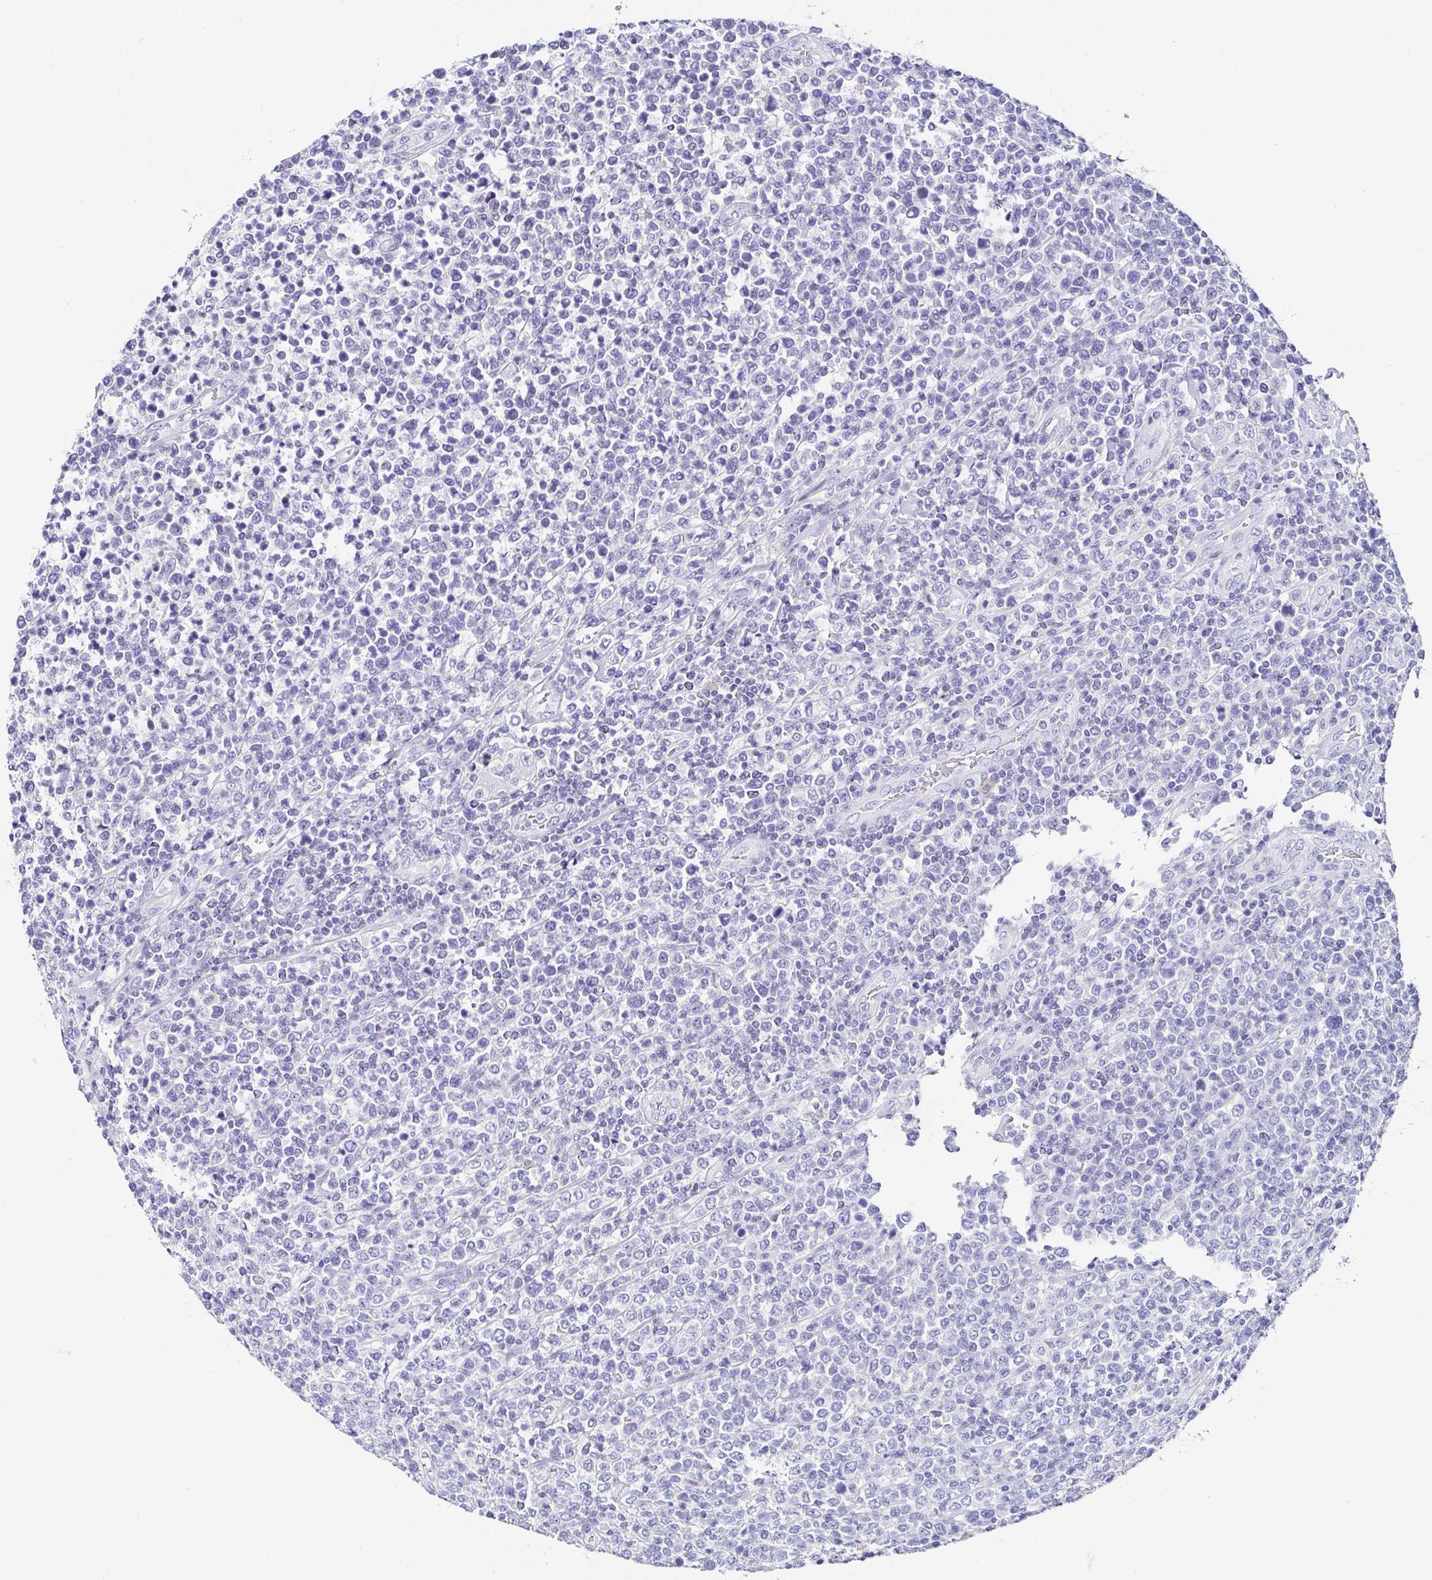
{"staining": {"intensity": "negative", "quantity": "none", "location": "none"}, "tissue": "lymphoma", "cell_type": "Tumor cells", "image_type": "cancer", "snomed": [{"axis": "morphology", "description": "Malignant lymphoma, non-Hodgkin's type, High grade"}, {"axis": "topography", "description": "Soft tissue"}], "caption": "The image shows no significant expression in tumor cells of malignant lymphoma, non-Hodgkin's type (high-grade). (DAB IHC, high magnification).", "gene": "UGT3A1", "patient": {"sex": "female", "age": 56}}